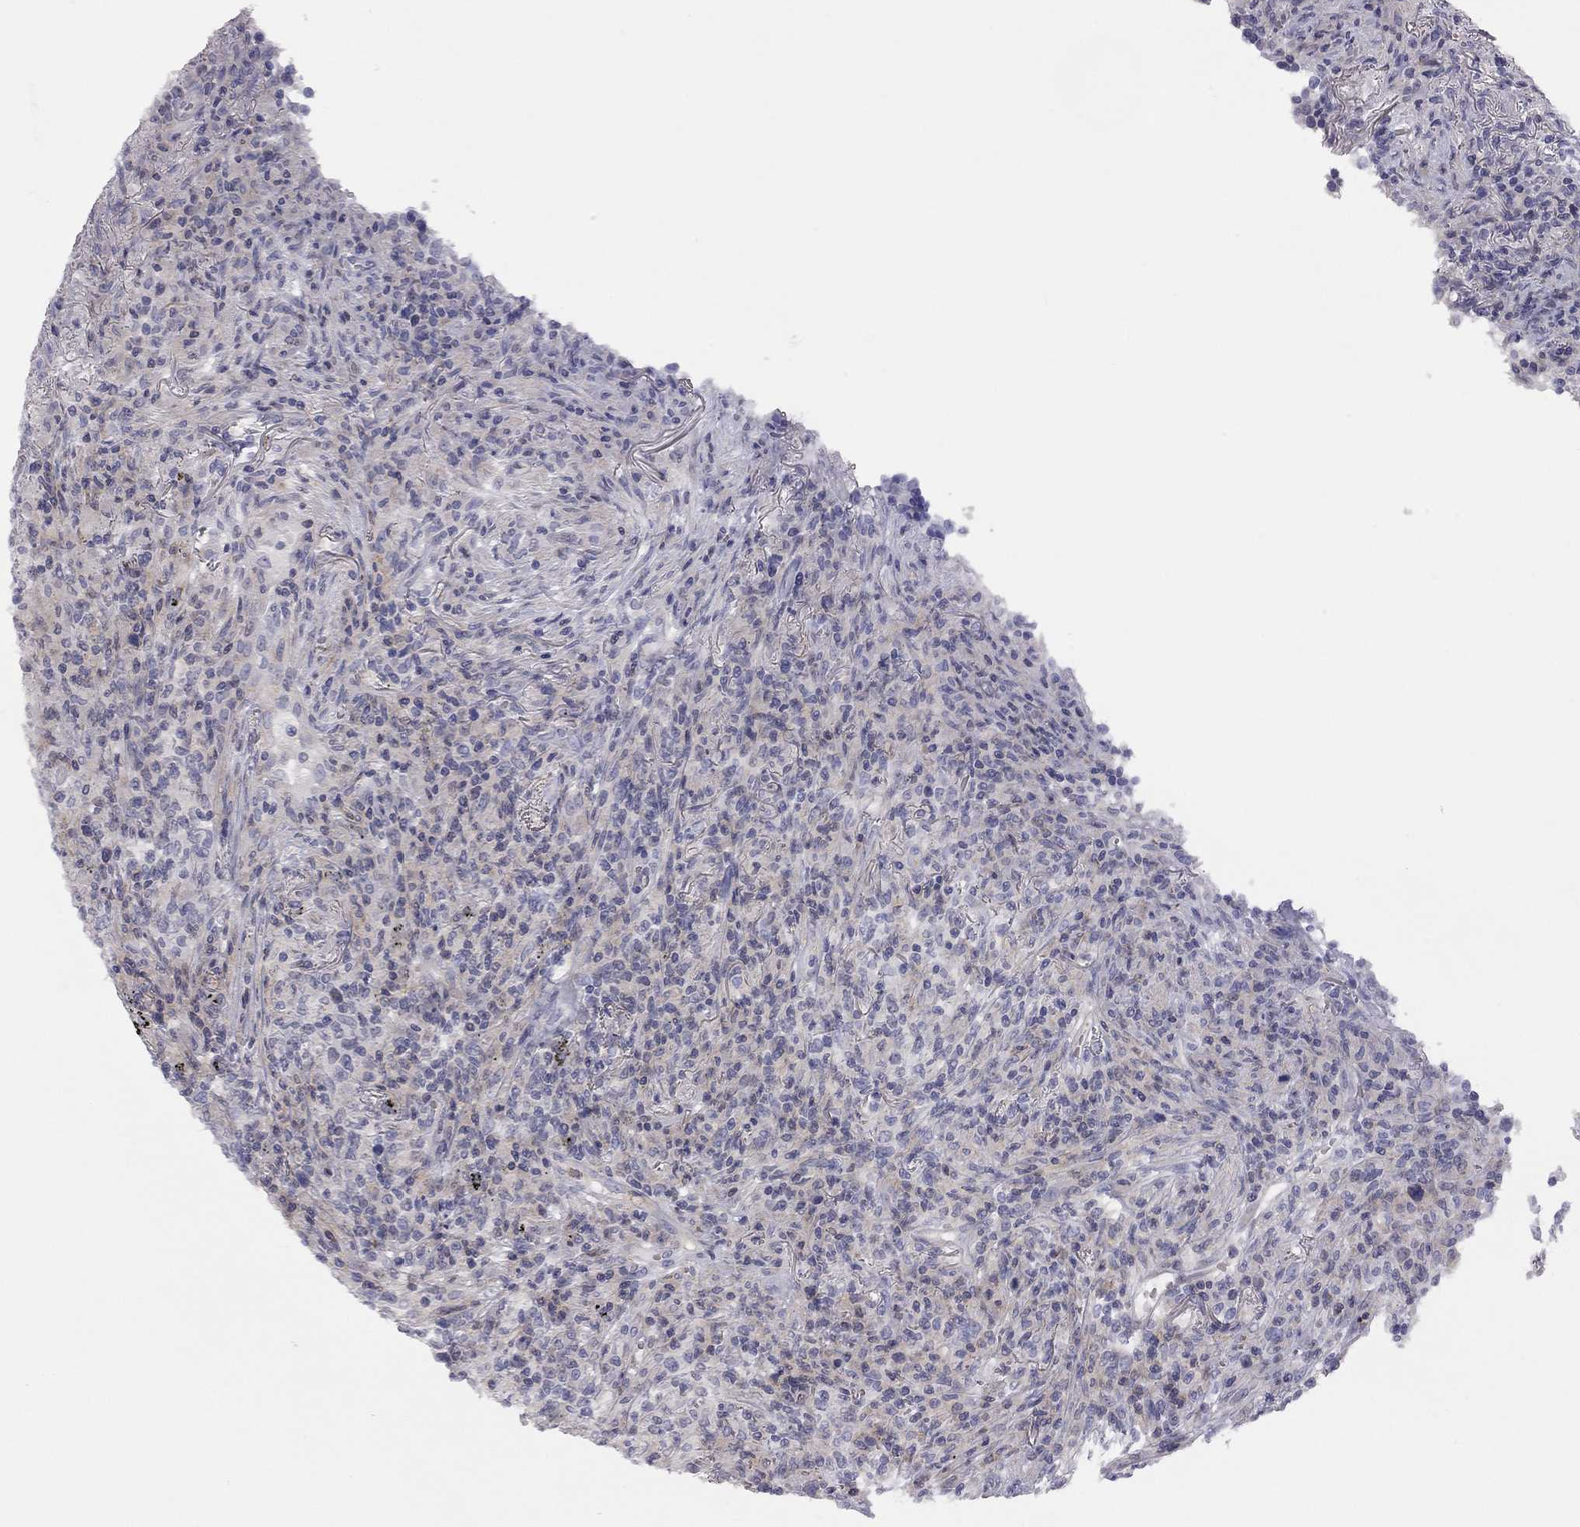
{"staining": {"intensity": "negative", "quantity": "none", "location": "none"}, "tissue": "lymphoma", "cell_type": "Tumor cells", "image_type": "cancer", "snomed": [{"axis": "morphology", "description": "Malignant lymphoma, non-Hodgkin's type, High grade"}, {"axis": "topography", "description": "Lung"}], "caption": "DAB immunohistochemical staining of lymphoma shows no significant expression in tumor cells.", "gene": "ADCYAP1", "patient": {"sex": "male", "age": 79}}